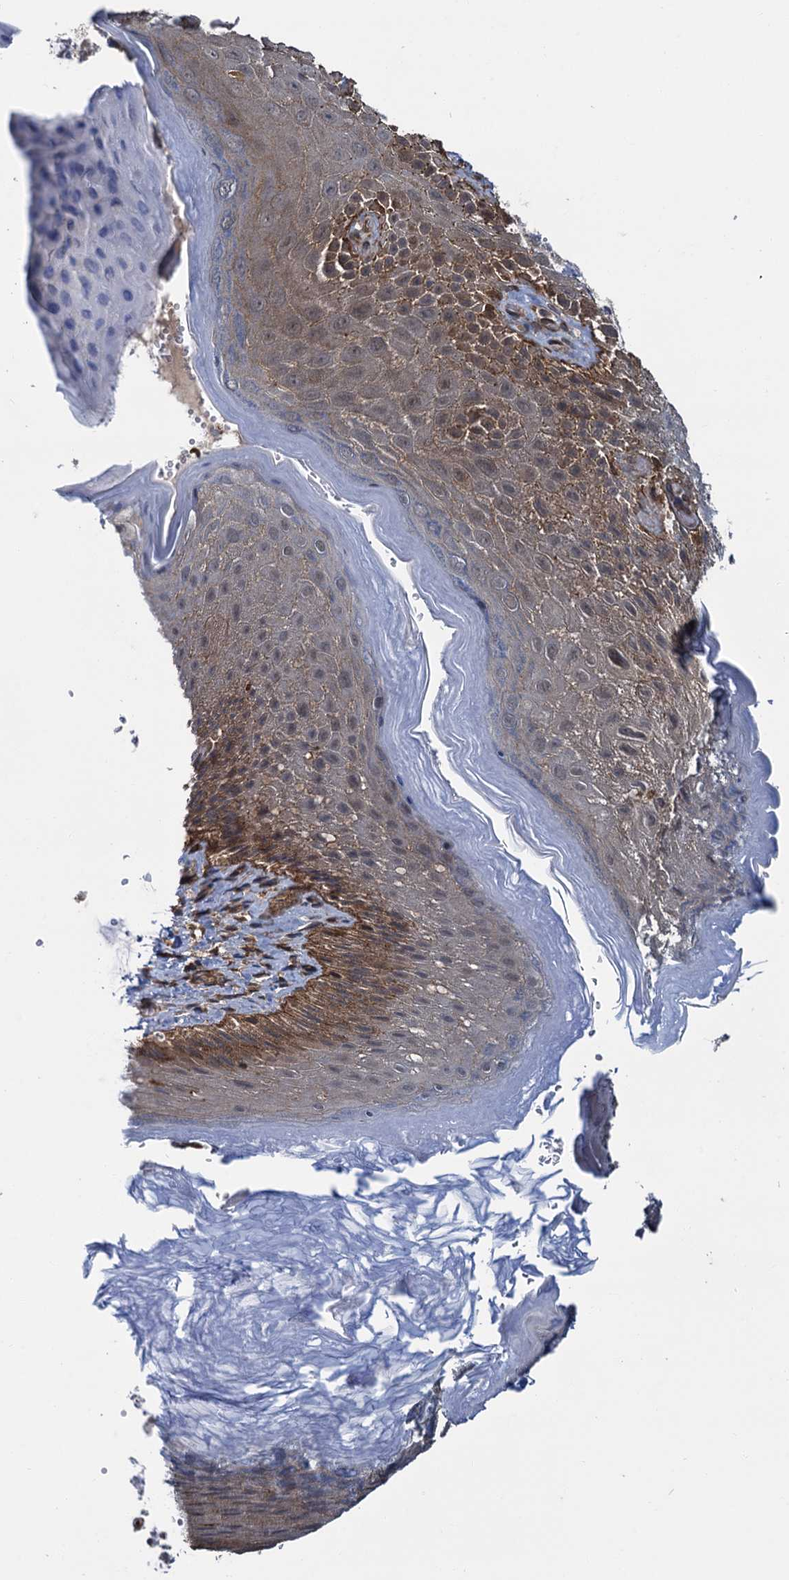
{"staining": {"intensity": "moderate", "quantity": "25%-75%", "location": "cytoplasmic/membranous"}, "tissue": "skin", "cell_type": "Epidermal cells", "image_type": "normal", "snomed": [{"axis": "morphology", "description": "Normal tissue, NOS"}, {"axis": "topography", "description": "Anal"}], "caption": "Skin stained with DAB immunohistochemistry reveals medium levels of moderate cytoplasmic/membranous positivity in about 25%-75% of epidermal cells.", "gene": "ZFYVE19", "patient": {"sex": "male", "age": 44}}